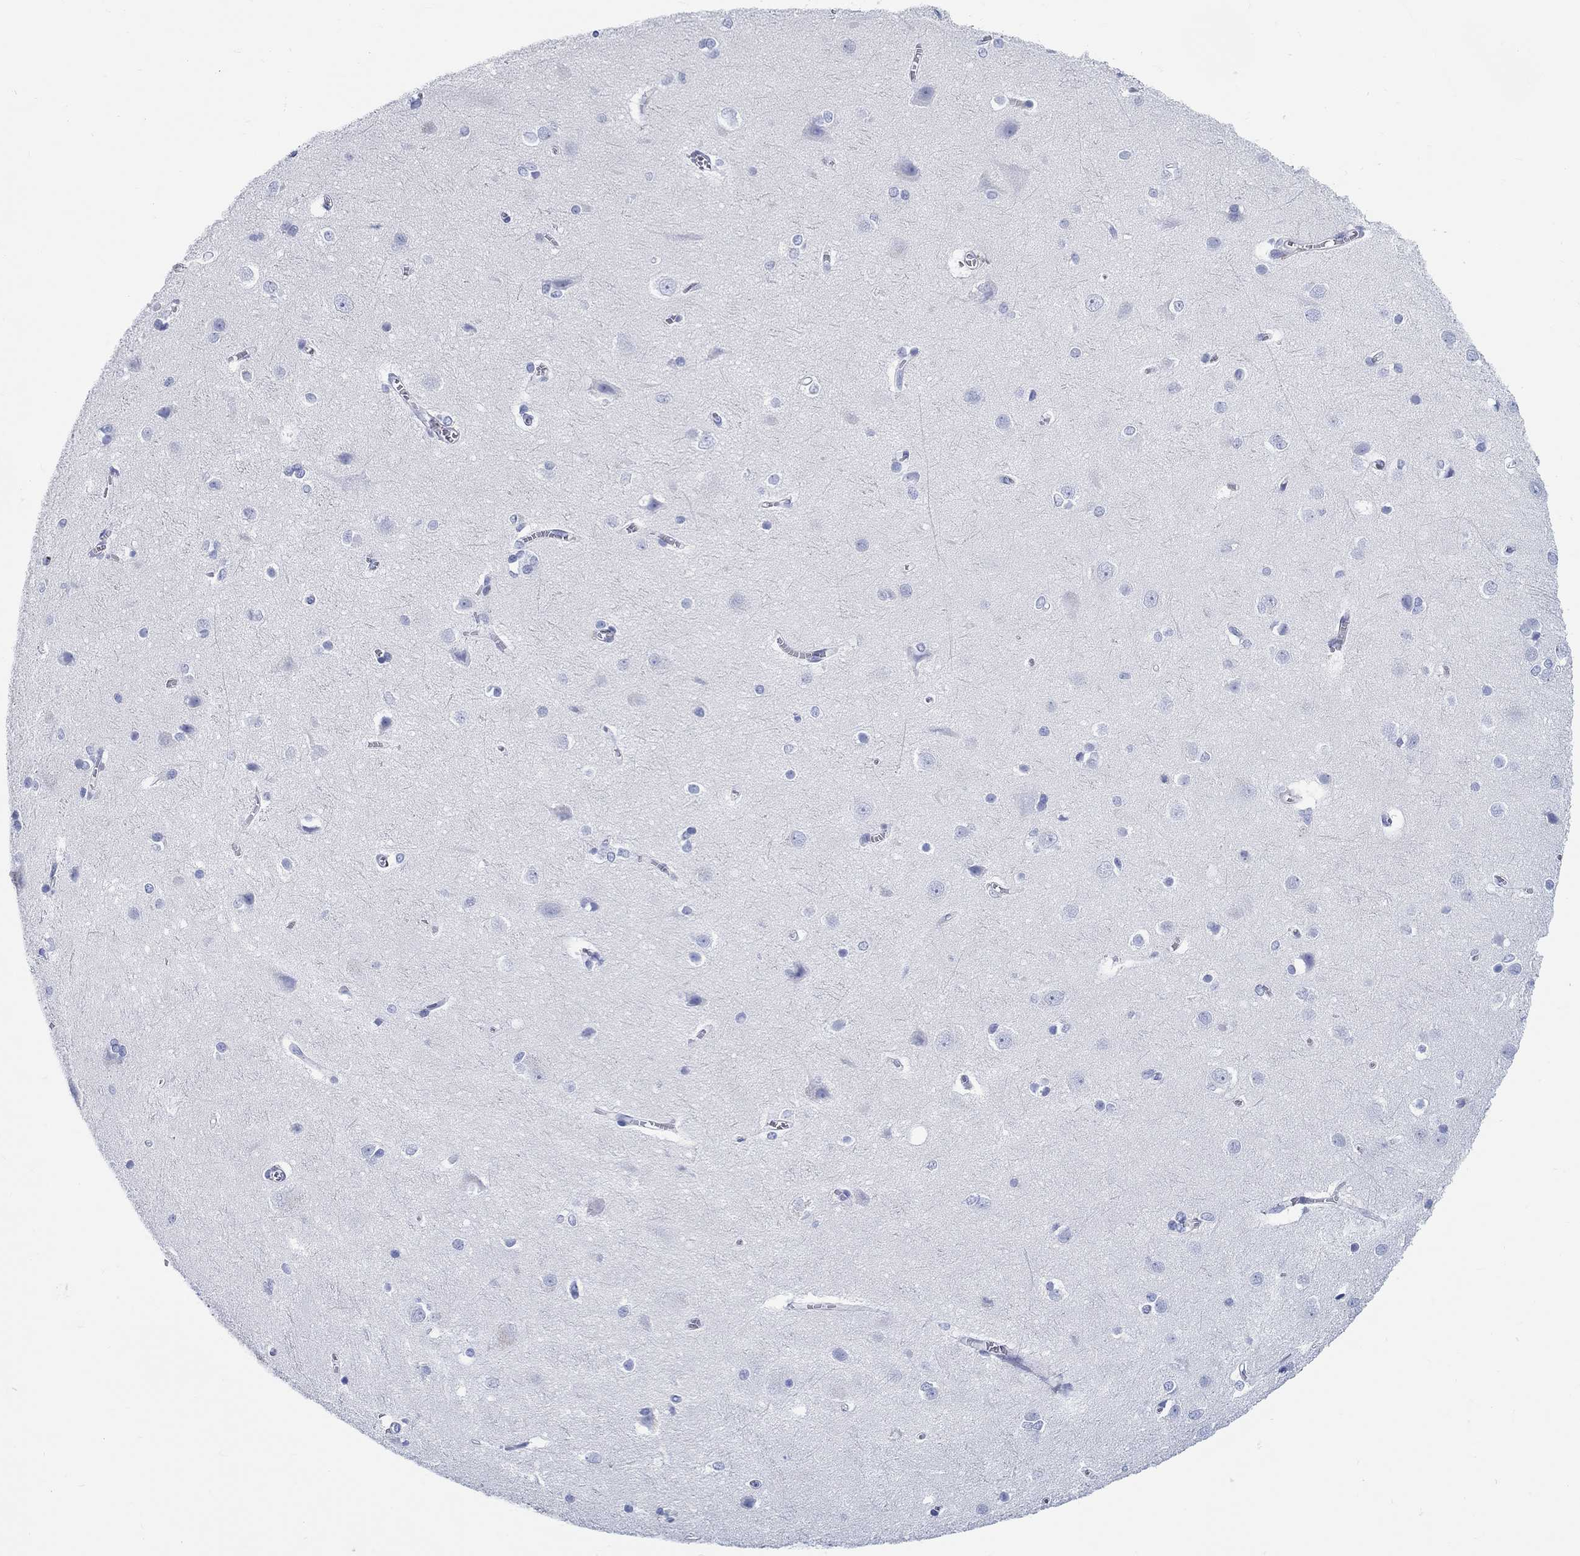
{"staining": {"intensity": "negative", "quantity": "none", "location": "none"}, "tissue": "cerebral cortex", "cell_type": "Endothelial cells", "image_type": "normal", "snomed": [{"axis": "morphology", "description": "Normal tissue, NOS"}, {"axis": "topography", "description": "Cerebral cortex"}], "caption": "Photomicrograph shows no significant protein expression in endothelial cells of normal cerebral cortex.", "gene": "RD3L", "patient": {"sex": "male", "age": 37}}